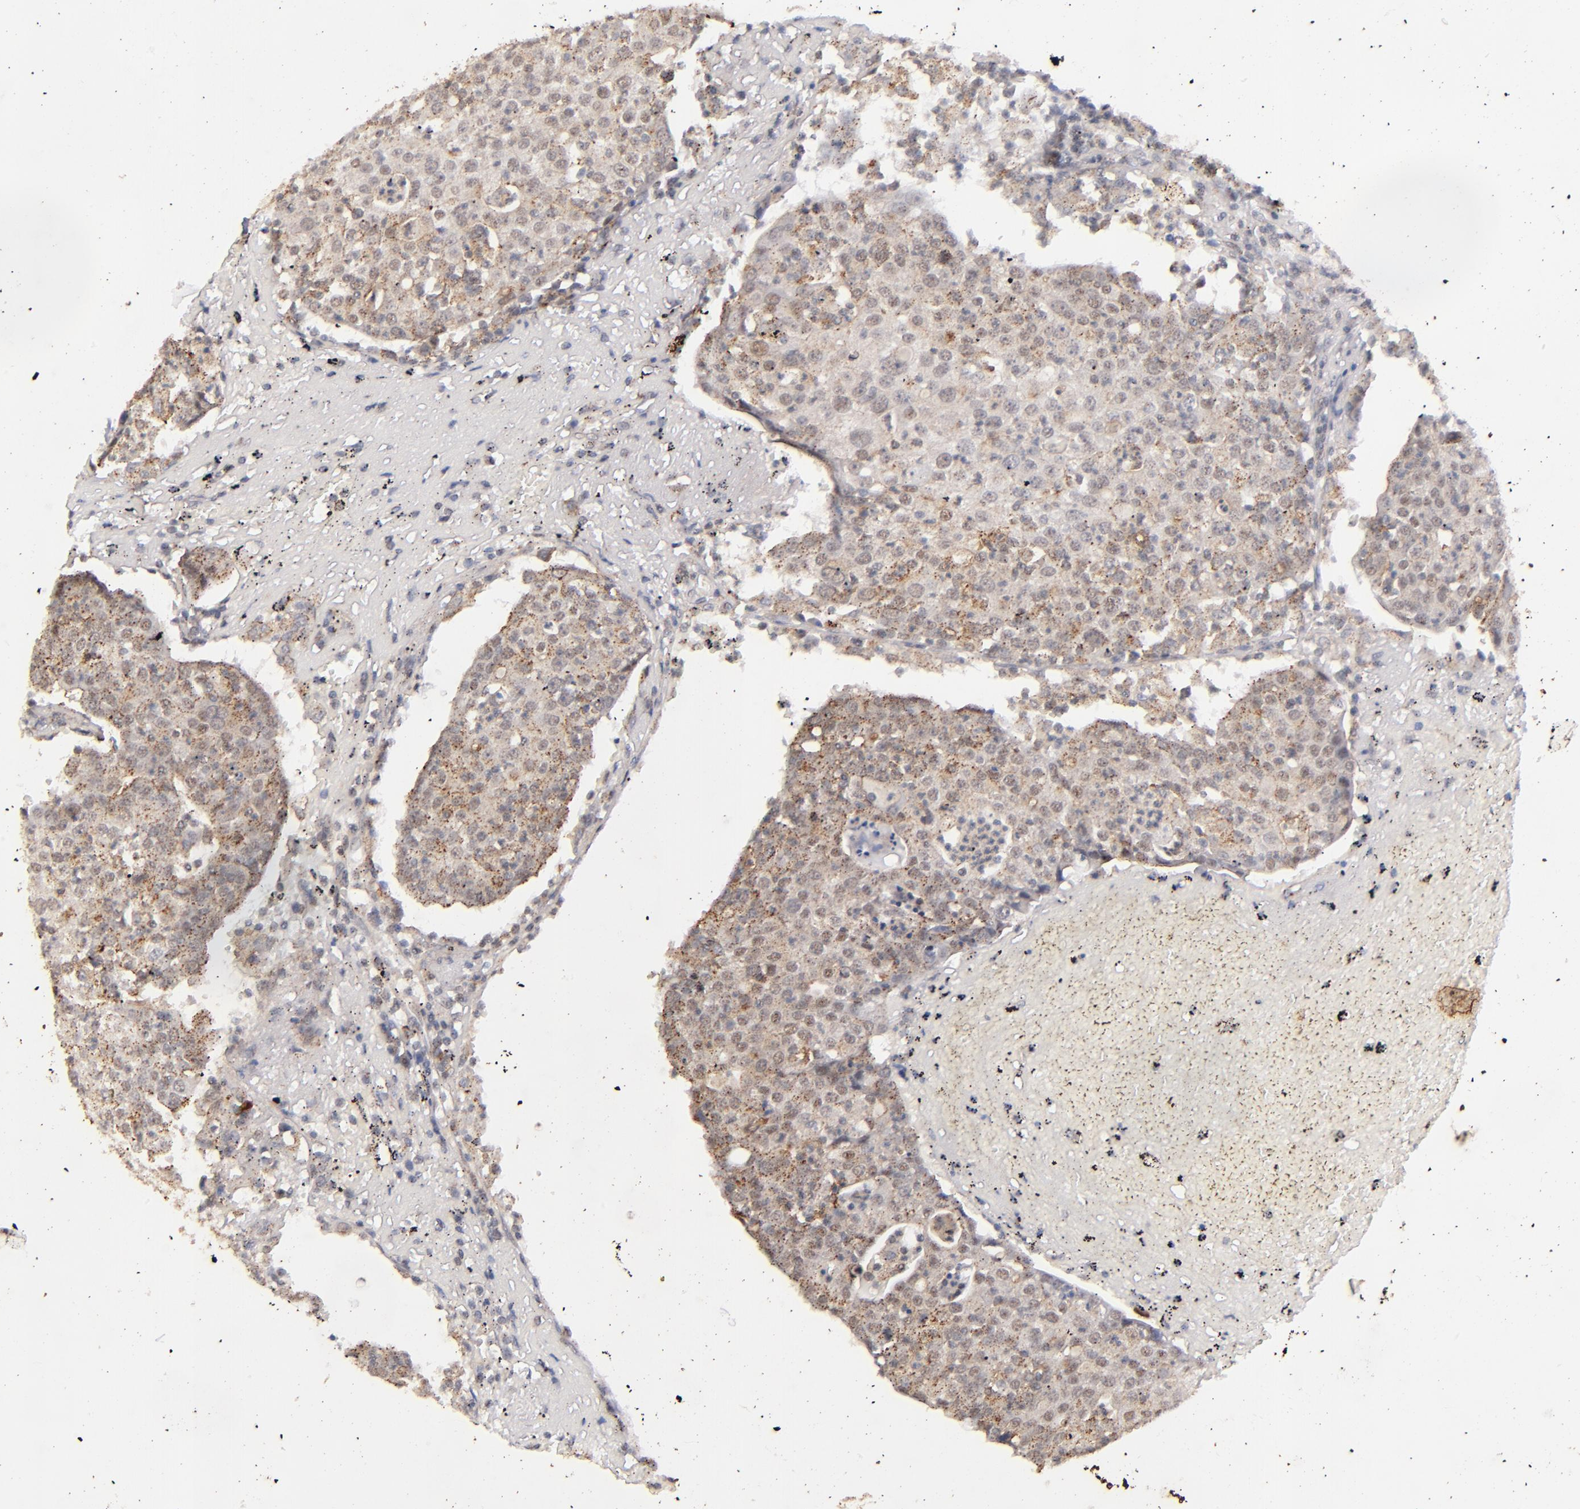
{"staining": {"intensity": "moderate", "quantity": ">75%", "location": "cytoplasmic/membranous"}, "tissue": "head and neck cancer", "cell_type": "Tumor cells", "image_type": "cancer", "snomed": [{"axis": "morphology", "description": "Adenocarcinoma, NOS"}, {"axis": "topography", "description": "Salivary gland"}, {"axis": "topography", "description": "Head-Neck"}], "caption": "IHC photomicrograph of neoplastic tissue: head and neck adenocarcinoma stained using immunohistochemistry reveals medium levels of moderate protein expression localized specifically in the cytoplasmic/membranous of tumor cells, appearing as a cytoplasmic/membranous brown color.", "gene": "SYP", "patient": {"sex": "female", "age": 65}}